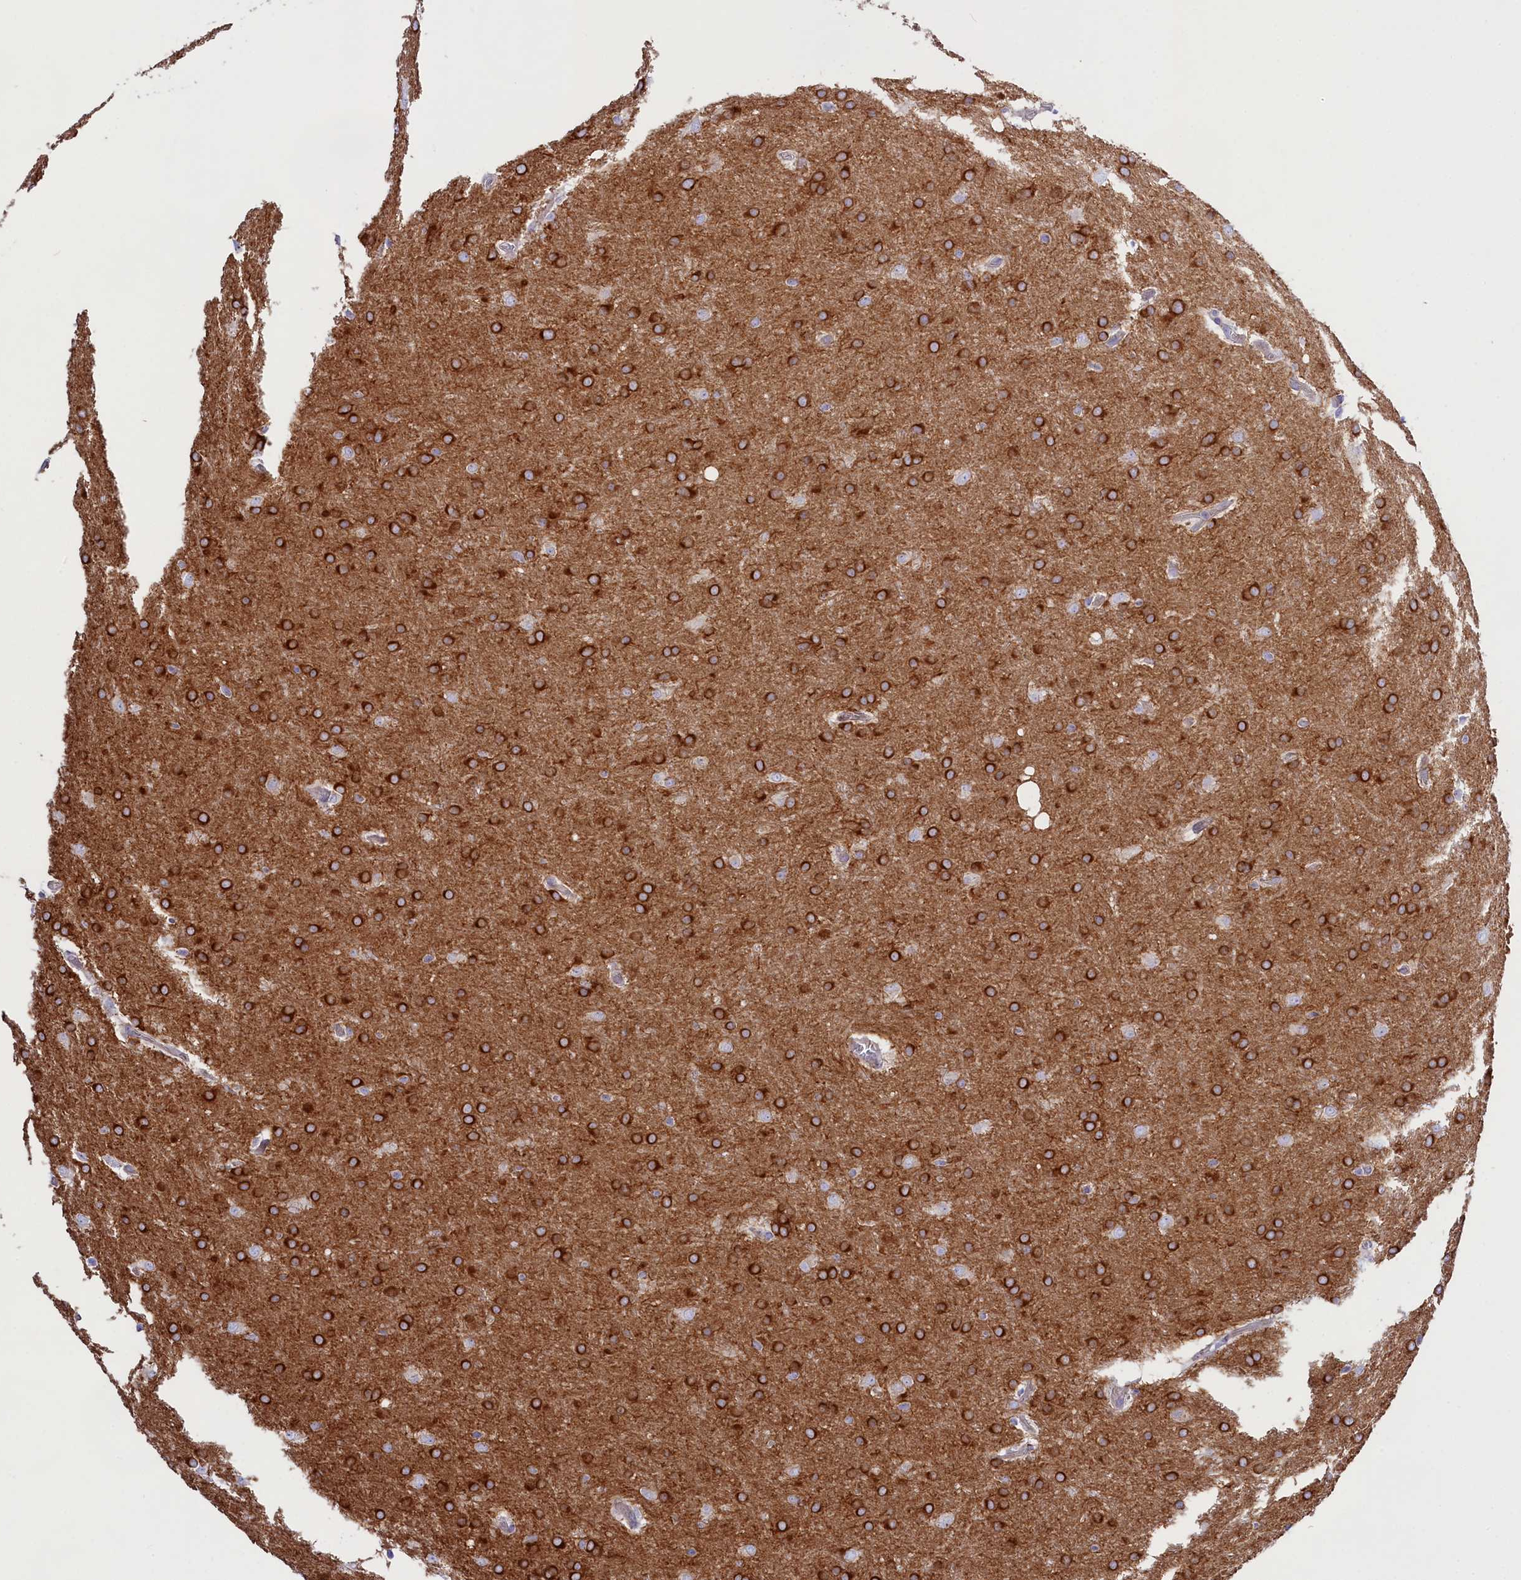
{"staining": {"intensity": "strong", "quantity": ">75%", "location": "cytoplasmic/membranous"}, "tissue": "glioma", "cell_type": "Tumor cells", "image_type": "cancer", "snomed": [{"axis": "morphology", "description": "Glioma, malignant, Low grade"}, {"axis": "topography", "description": "Brain"}], "caption": "Malignant low-grade glioma tissue shows strong cytoplasmic/membranous positivity in about >75% of tumor cells", "gene": "PPP1R13L", "patient": {"sex": "female", "age": 32}}